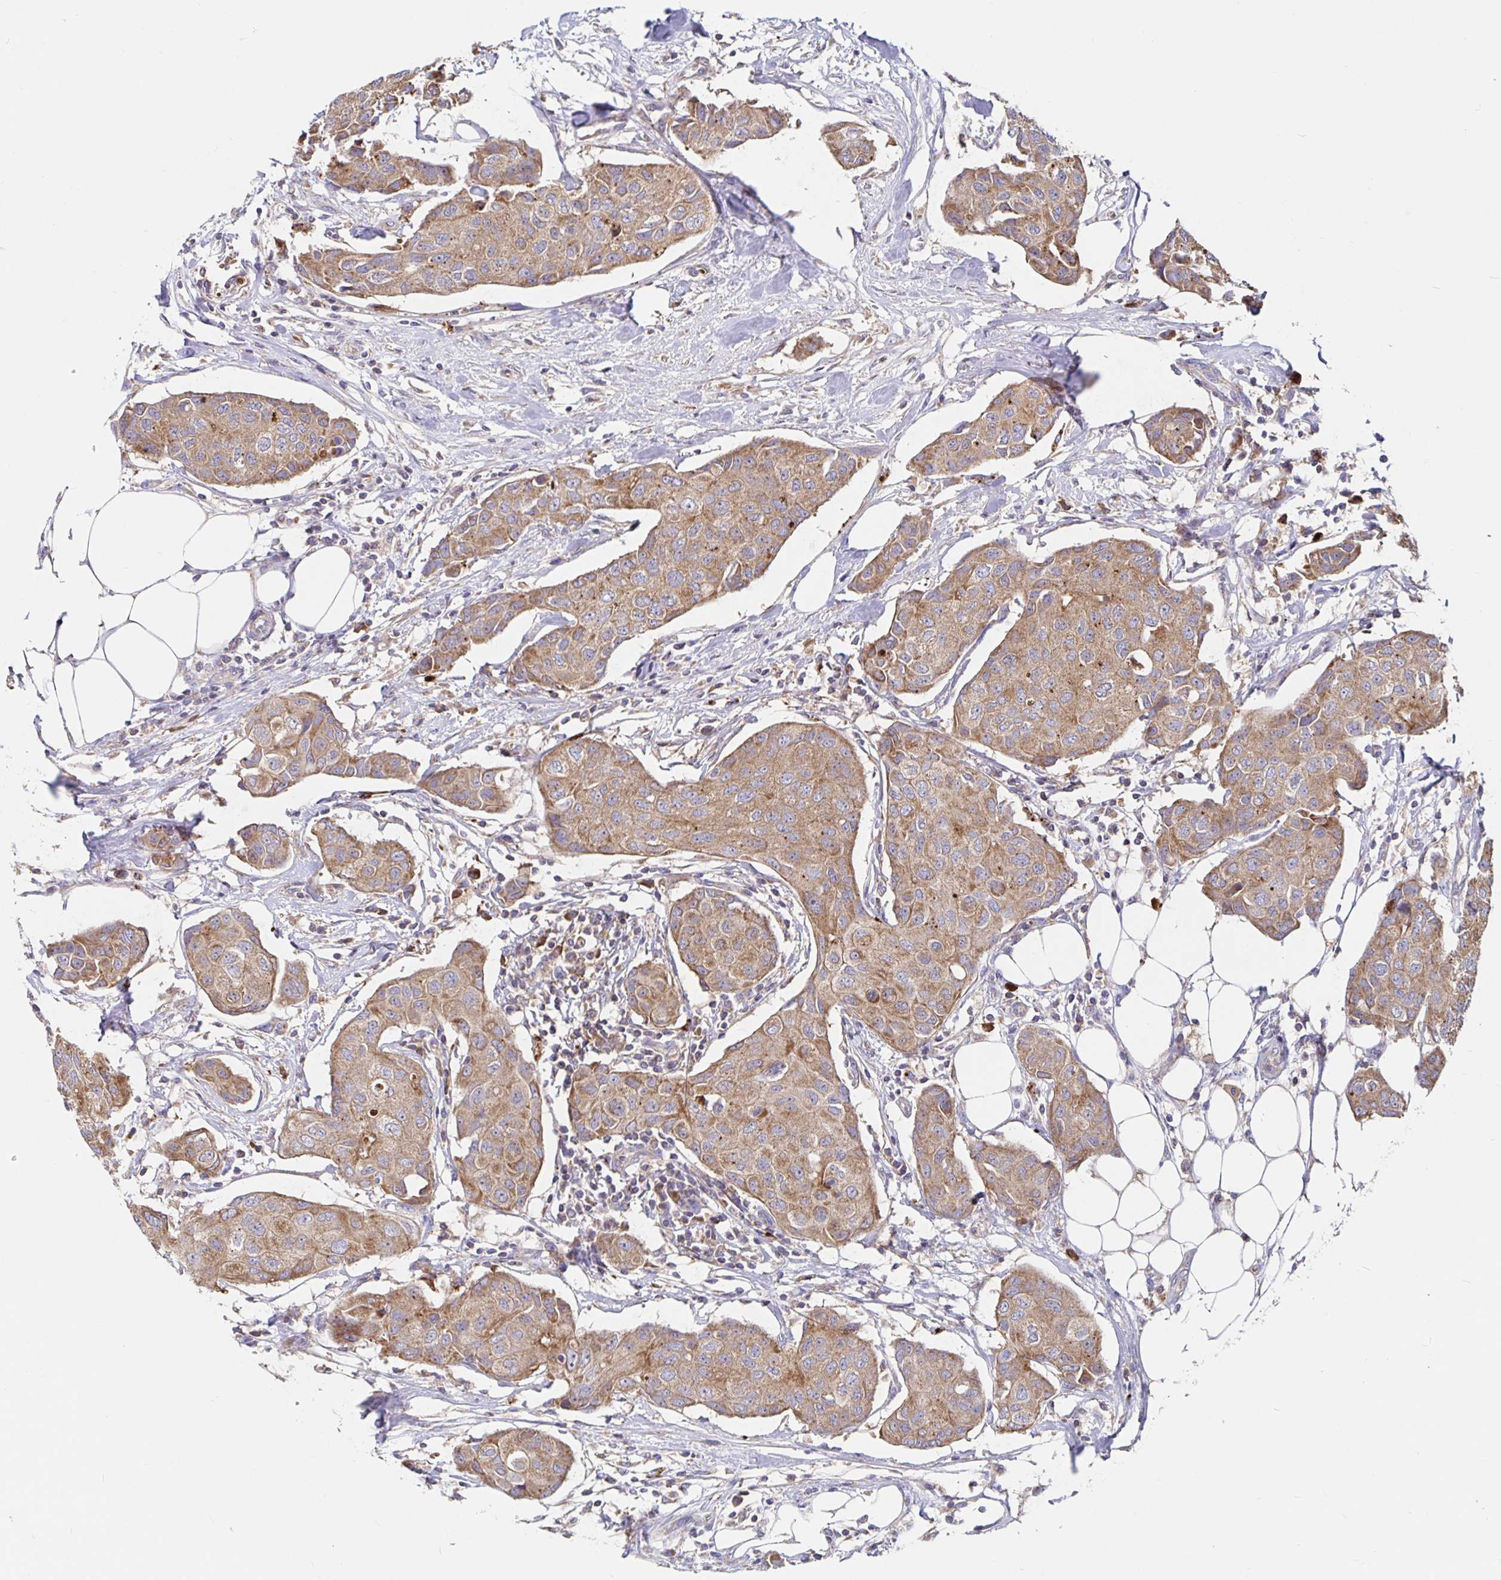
{"staining": {"intensity": "moderate", "quantity": ">75%", "location": "cytoplasmic/membranous"}, "tissue": "breast cancer", "cell_type": "Tumor cells", "image_type": "cancer", "snomed": [{"axis": "morphology", "description": "Duct carcinoma"}, {"axis": "topography", "description": "Breast"}, {"axis": "topography", "description": "Lymph node"}], "caption": "Immunohistochemistry staining of invasive ductal carcinoma (breast), which exhibits medium levels of moderate cytoplasmic/membranous staining in approximately >75% of tumor cells indicating moderate cytoplasmic/membranous protein expression. The staining was performed using DAB (3,3'-diaminobenzidine) (brown) for protein detection and nuclei were counterstained in hematoxylin (blue).", "gene": "PRDX3", "patient": {"sex": "female", "age": 80}}